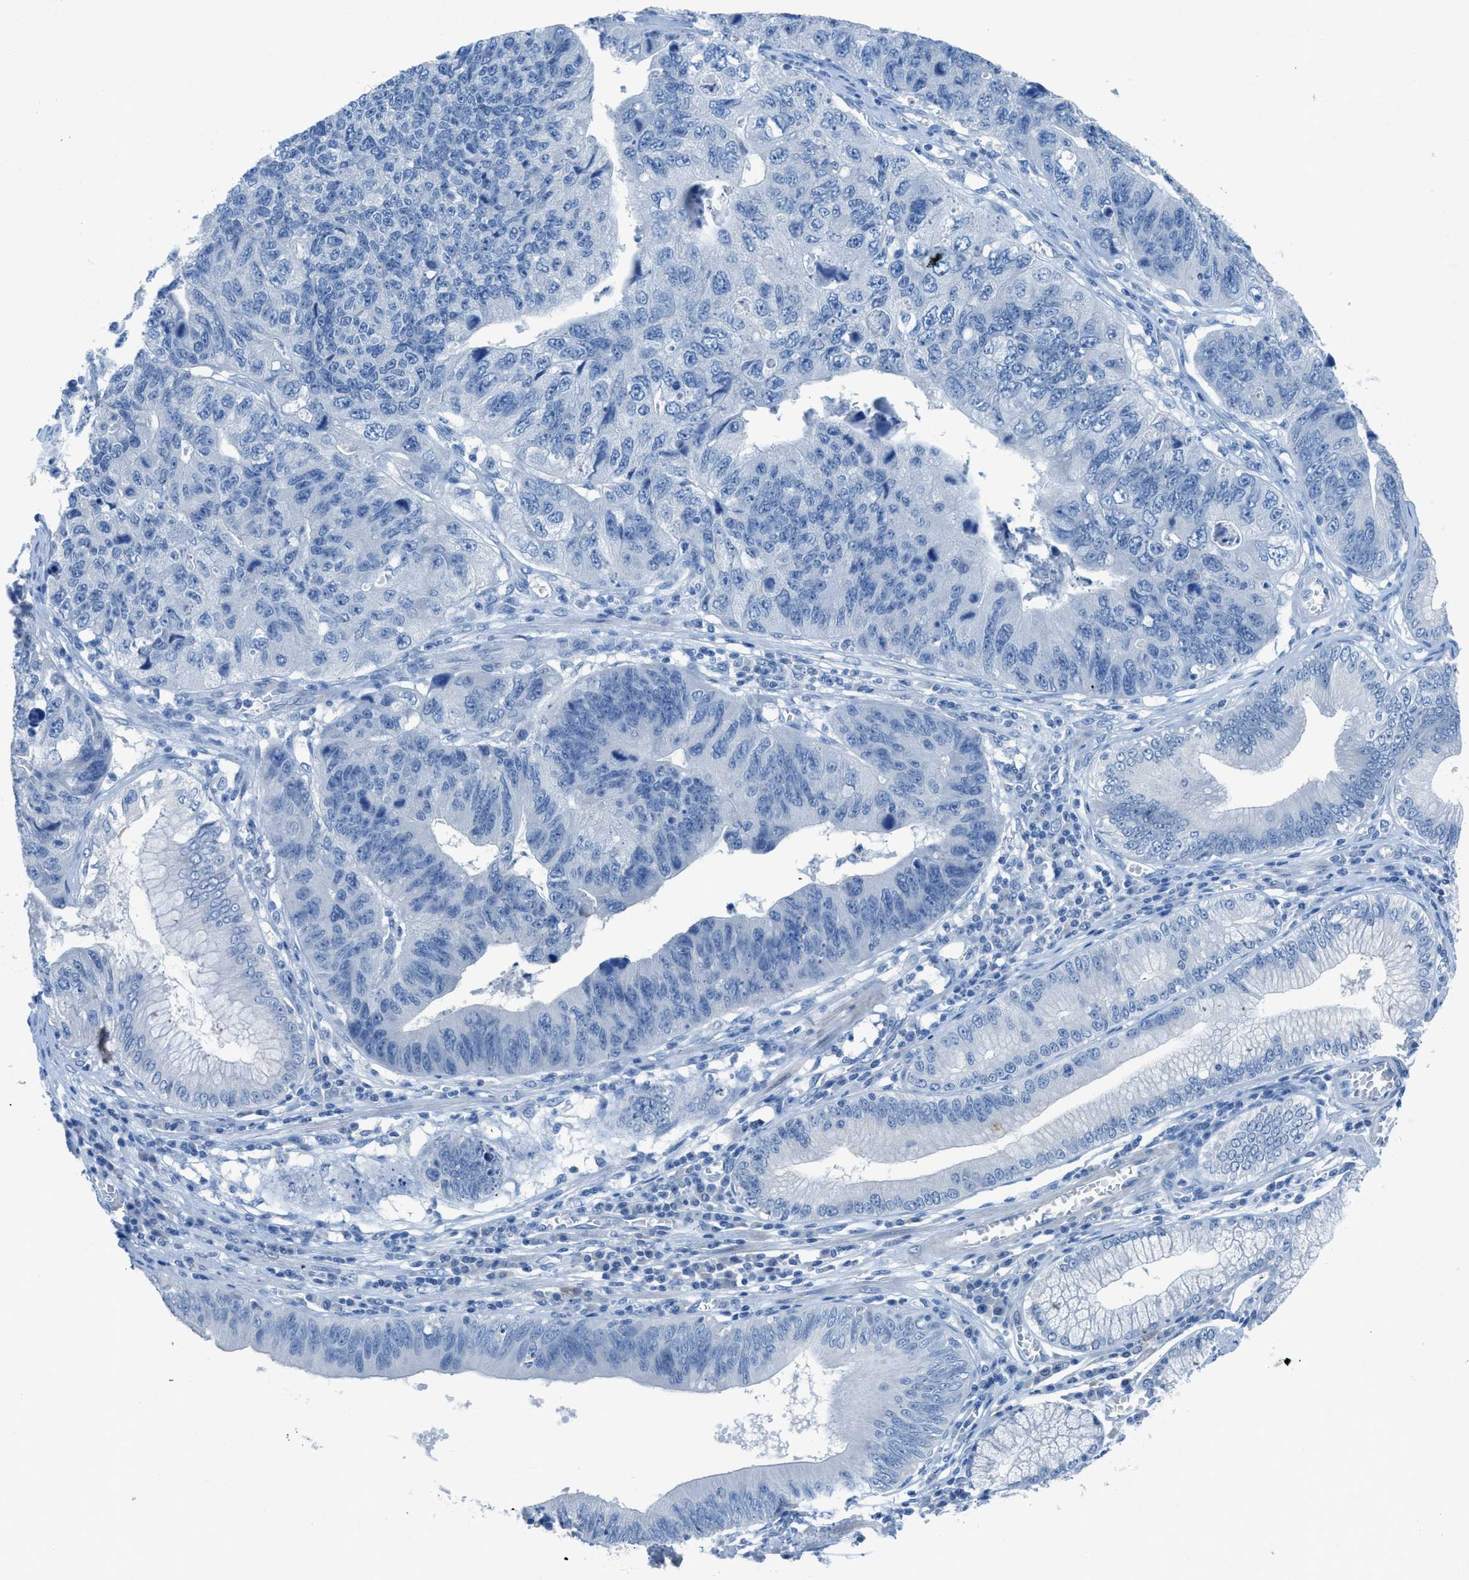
{"staining": {"intensity": "negative", "quantity": "none", "location": "none"}, "tissue": "stomach cancer", "cell_type": "Tumor cells", "image_type": "cancer", "snomed": [{"axis": "morphology", "description": "Adenocarcinoma, NOS"}, {"axis": "topography", "description": "Stomach"}], "caption": "Protein analysis of stomach cancer reveals no significant expression in tumor cells.", "gene": "ACAN", "patient": {"sex": "male", "age": 59}}